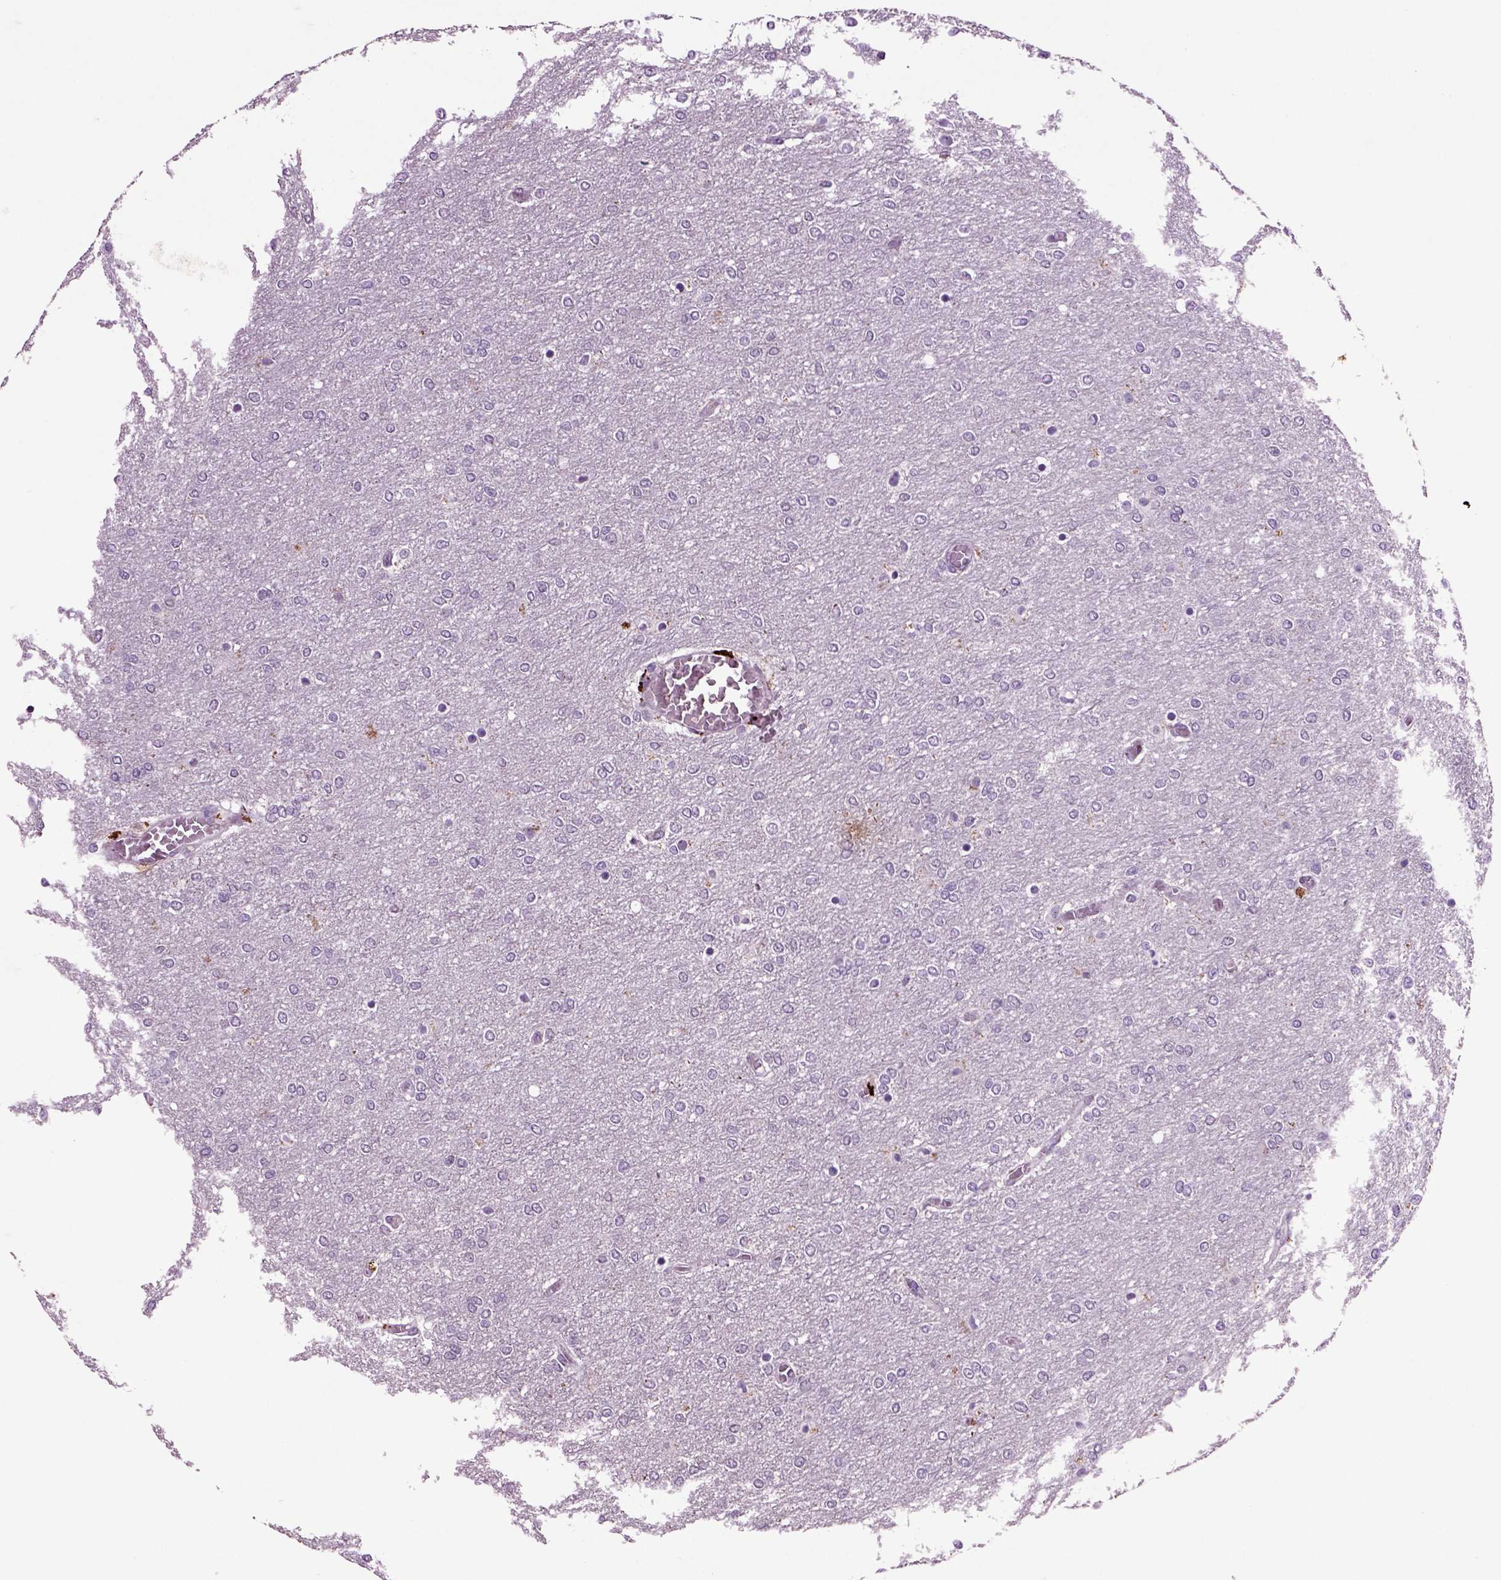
{"staining": {"intensity": "negative", "quantity": "none", "location": "none"}, "tissue": "glioma", "cell_type": "Tumor cells", "image_type": "cancer", "snomed": [{"axis": "morphology", "description": "Glioma, malignant, High grade"}, {"axis": "topography", "description": "Brain"}], "caption": "High power microscopy photomicrograph of an immunohistochemistry photomicrograph of high-grade glioma (malignant), revealing no significant positivity in tumor cells. (IHC, brightfield microscopy, high magnification).", "gene": "CRHR1", "patient": {"sex": "female", "age": 61}}